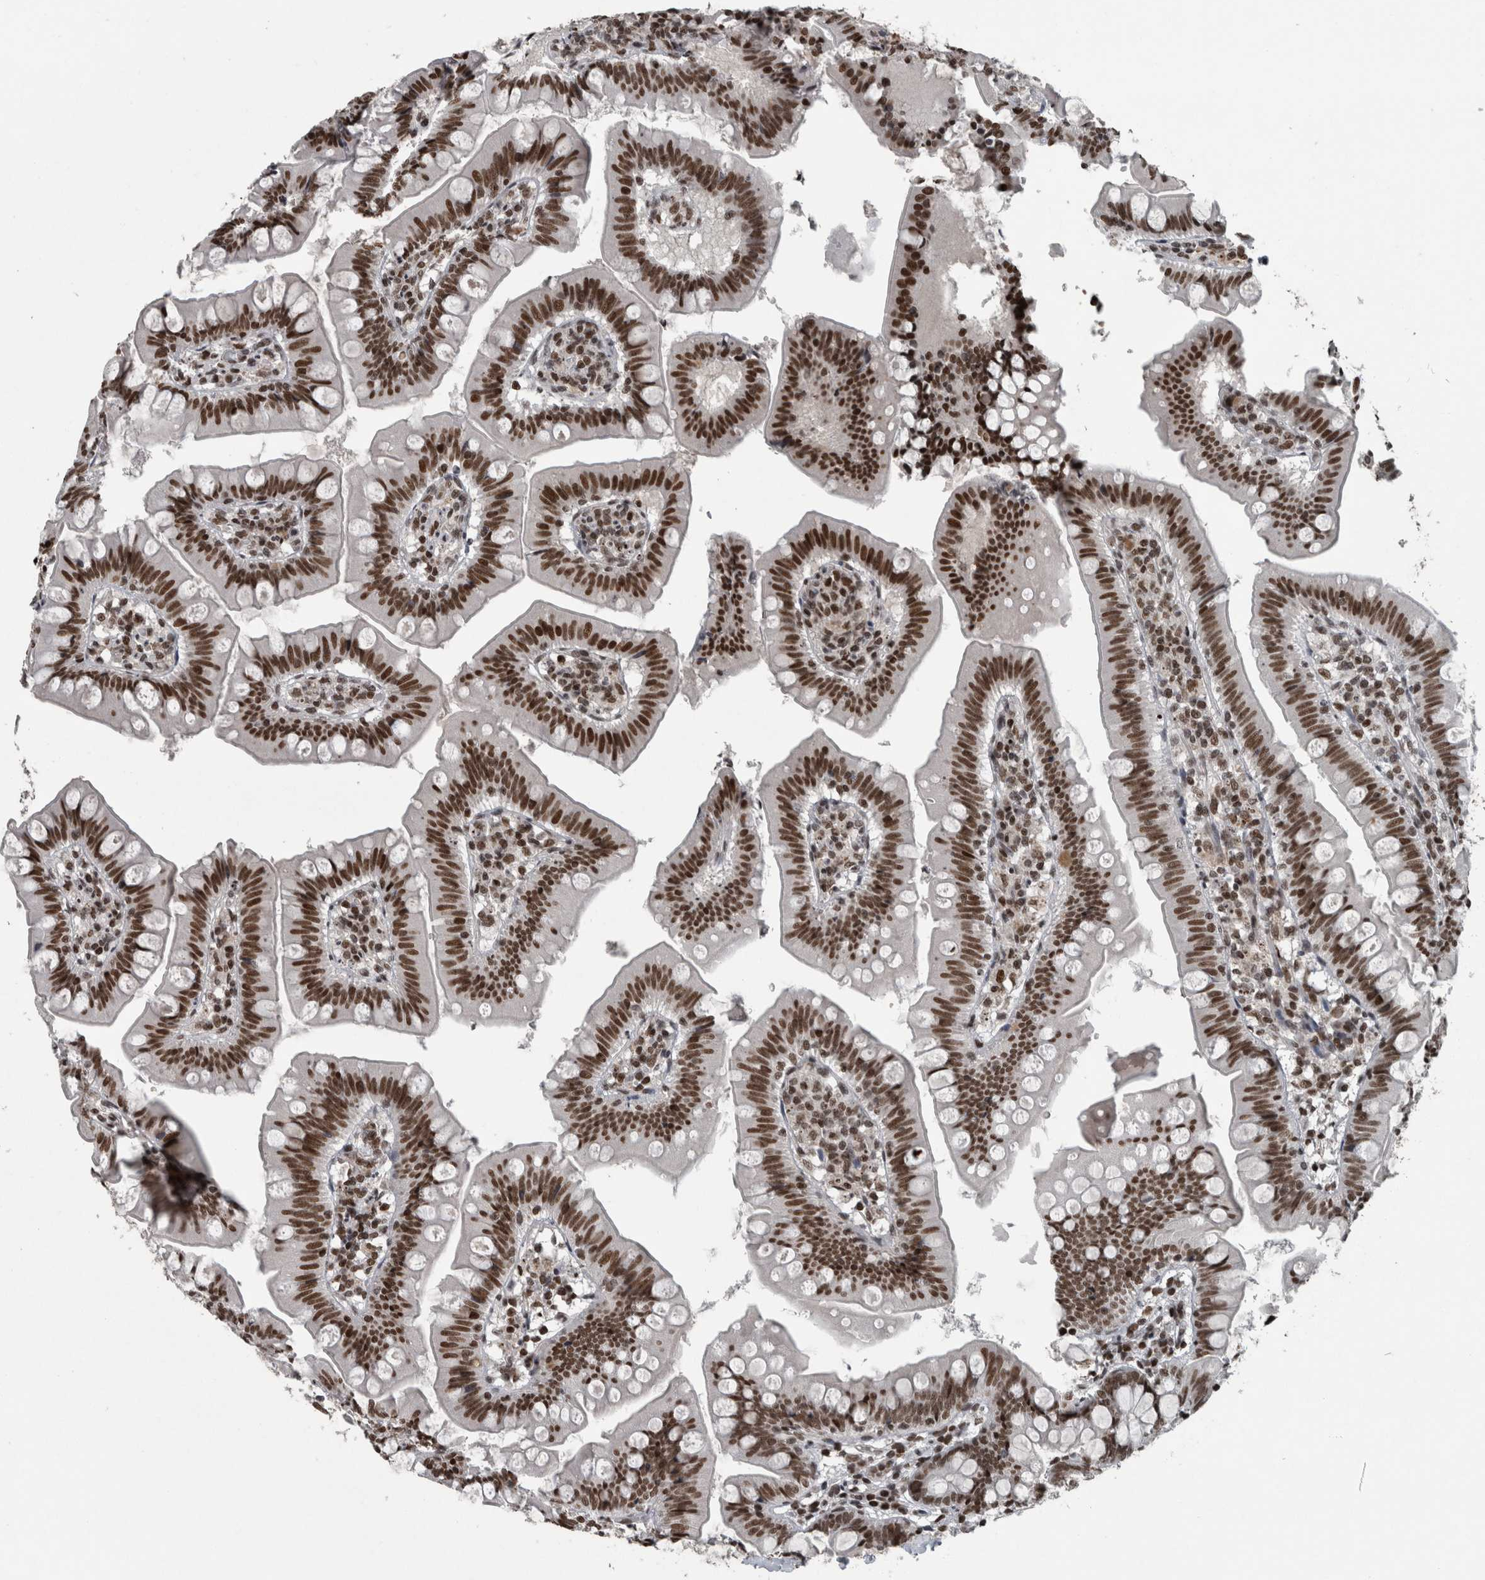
{"staining": {"intensity": "strong", "quantity": ">75%", "location": "nuclear"}, "tissue": "small intestine", "cell_type": "Glandular cells", "image_type": "normal", "snomed": [{"axis": "morphology", "description": "Normal tissue, NOS"}, {"axis": "topography", "description": "Small intestine"}], "caption": "This is a histology image of immunohistochemistry (IHC) staining of normal small intestine, which shows strong expression in the nuclear of glandular cells.", "gene": "UNC50", "patient": {"sex": "male", "age": 7}}